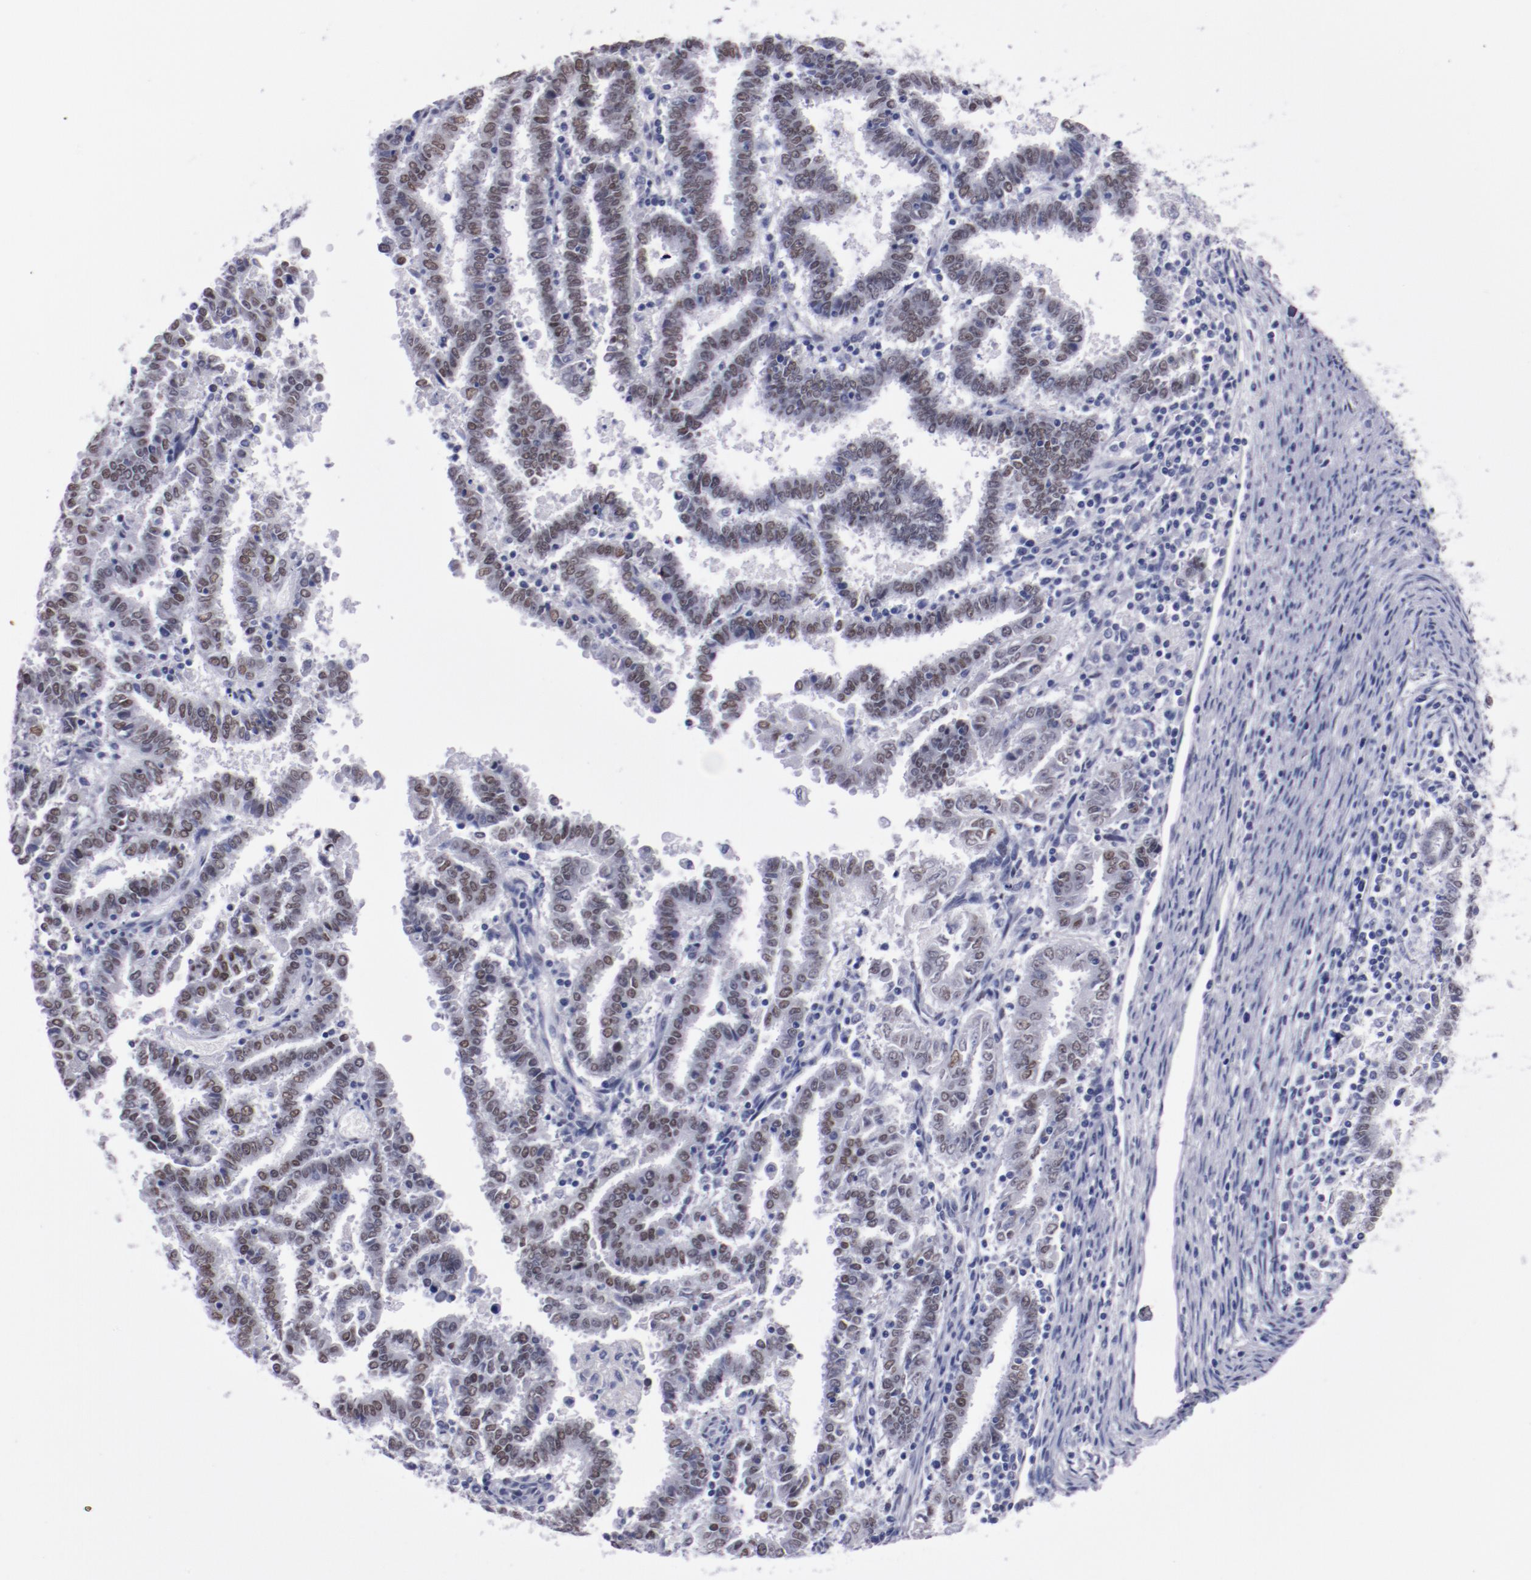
{"staining": {"intensity": "weak", "quantity": "25%-75%", "location": "nuclear"}, "tissue": "endometrial cancer", "cell_type": "Tumor cells", "image_type": "cancer", "snomed": [{"axis": "morphology", "description": "Adenocarcinoma, NOS"}, {"axis": "topography", "description": "Uterus"}], "caption": "Tumor cells exhibit low levels of weak nuclear expression in about 25%-75% of cells in adenocarcinoma (endometrial).", "gene": "HNF1B", "patient": {"sex": "female", "age": 83}}